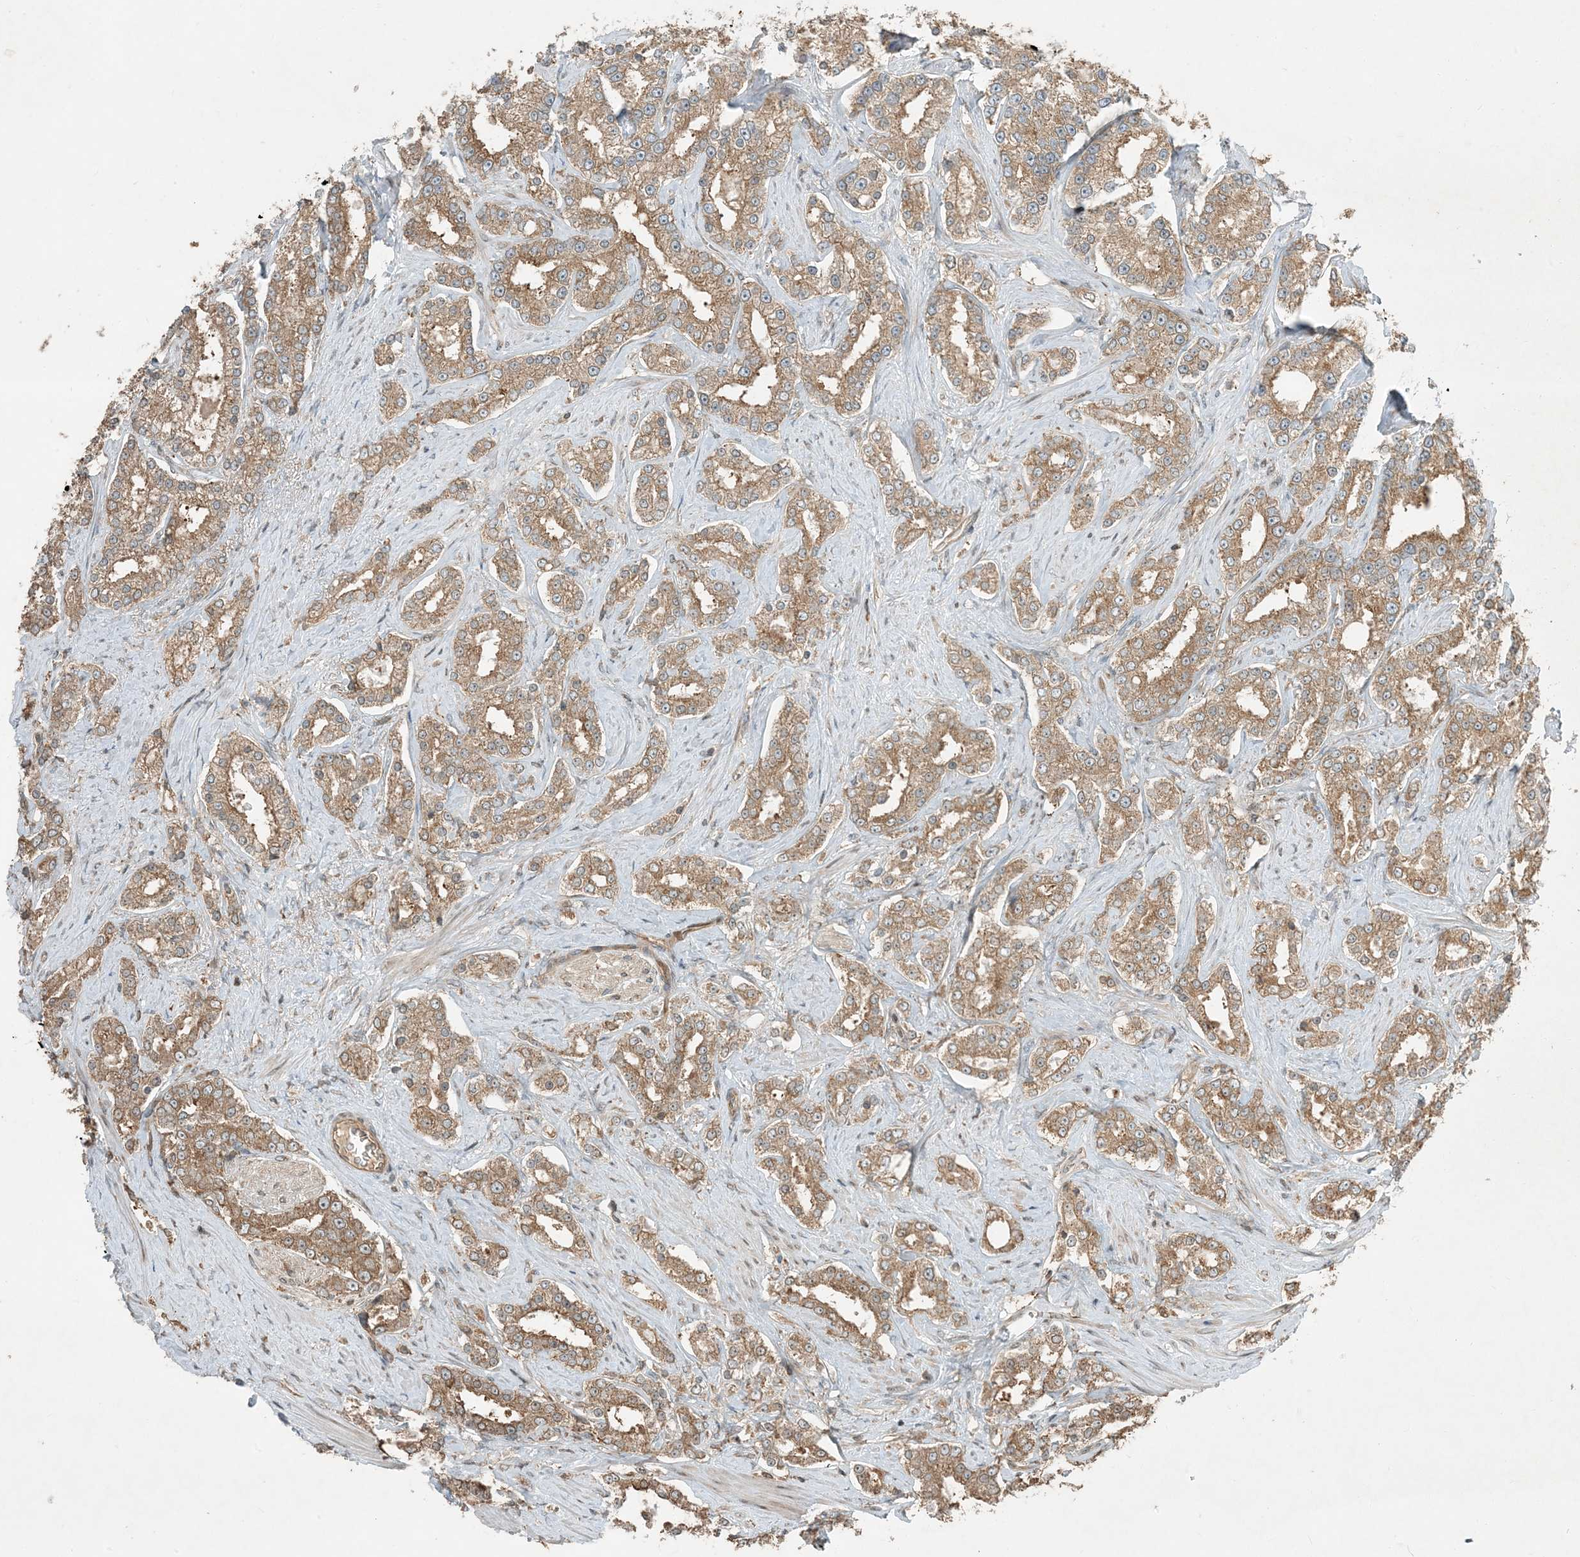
{"staining": {"intensity": "moderate", "quantity": ">75%", "location": "cytoplasmic/membranous"}, "tissue": "prostate cancer", "cell_type": "Tumor cells", "image_type": "cancer", "snomed": [{"axis": "morphology", "description": "Normal tissue, NOS"}, {"axis": "morphology", "description": "Adenocarcinoma, High grade"}, {"axis": "topography", "description": "Prostate"}], "caption": "A high-resolution photomicrograph shows immunohistochemistry staining of adenocarcinoma (high-grade) (prostate), which displays moderate cytoplasmic/membranous positivity in approximately >75% of tumor cells.", "gene": "COMMD8", "patient": {"sex": "male", "age": 83}}